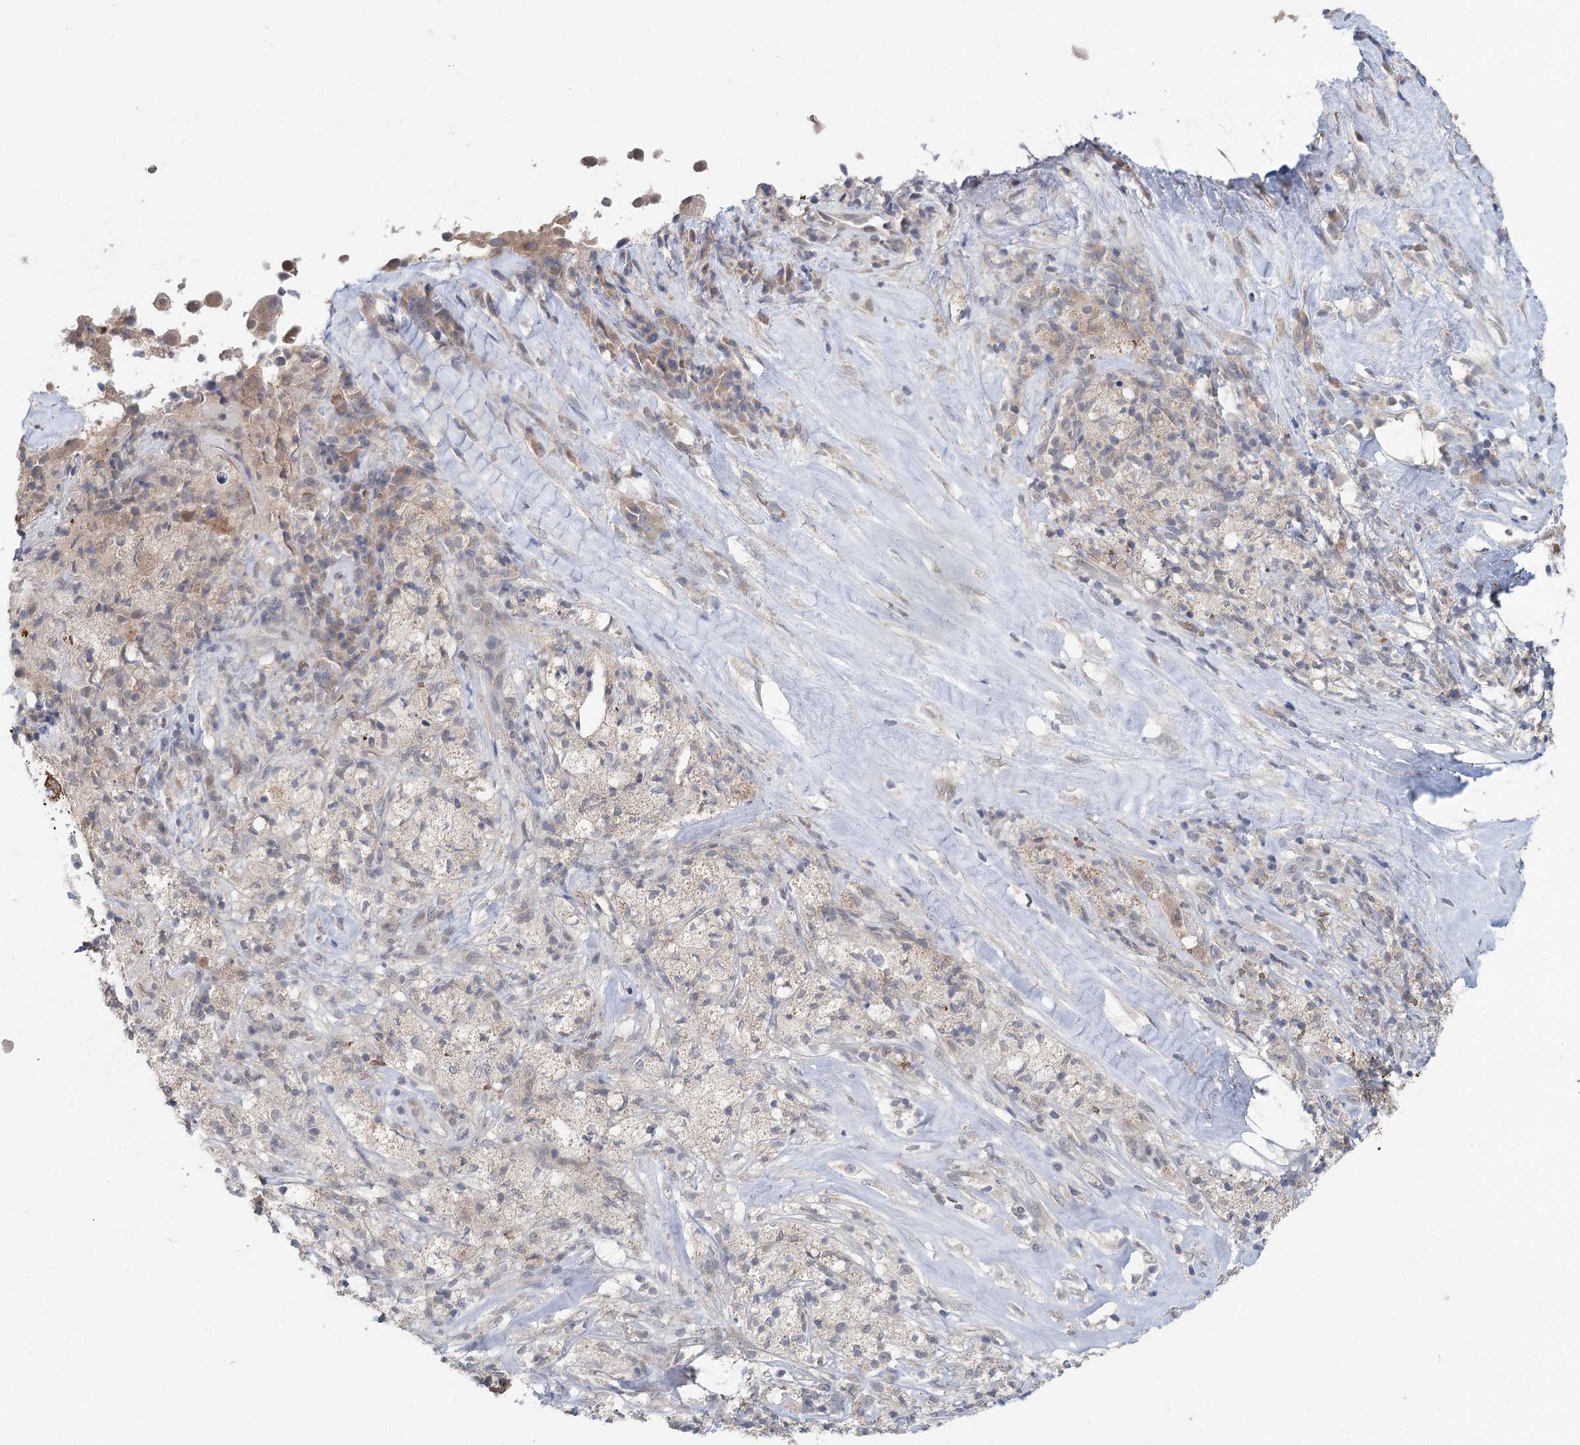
{"staining": {"intensity": "weak", "quantity": "25%-75%", "location": "cytoplasmic/membranous"}, "tissue": "melanoma", "cell_type": "Tumor cells", "image_type": "cancer", "snomed": [{"axis": "morphology", "description": "Malignant melanoma, Metastatic site"}, {"axis": "topography", "description": "Lymph node"}], "caption": "Tumor cells demonstrate low levels of weak cytoplasmic/membranous staining in approximately 25%-75% of cells in human melanoma.", "gene": "FBXO7", "patient": {"sex": "male", "age": 62}}